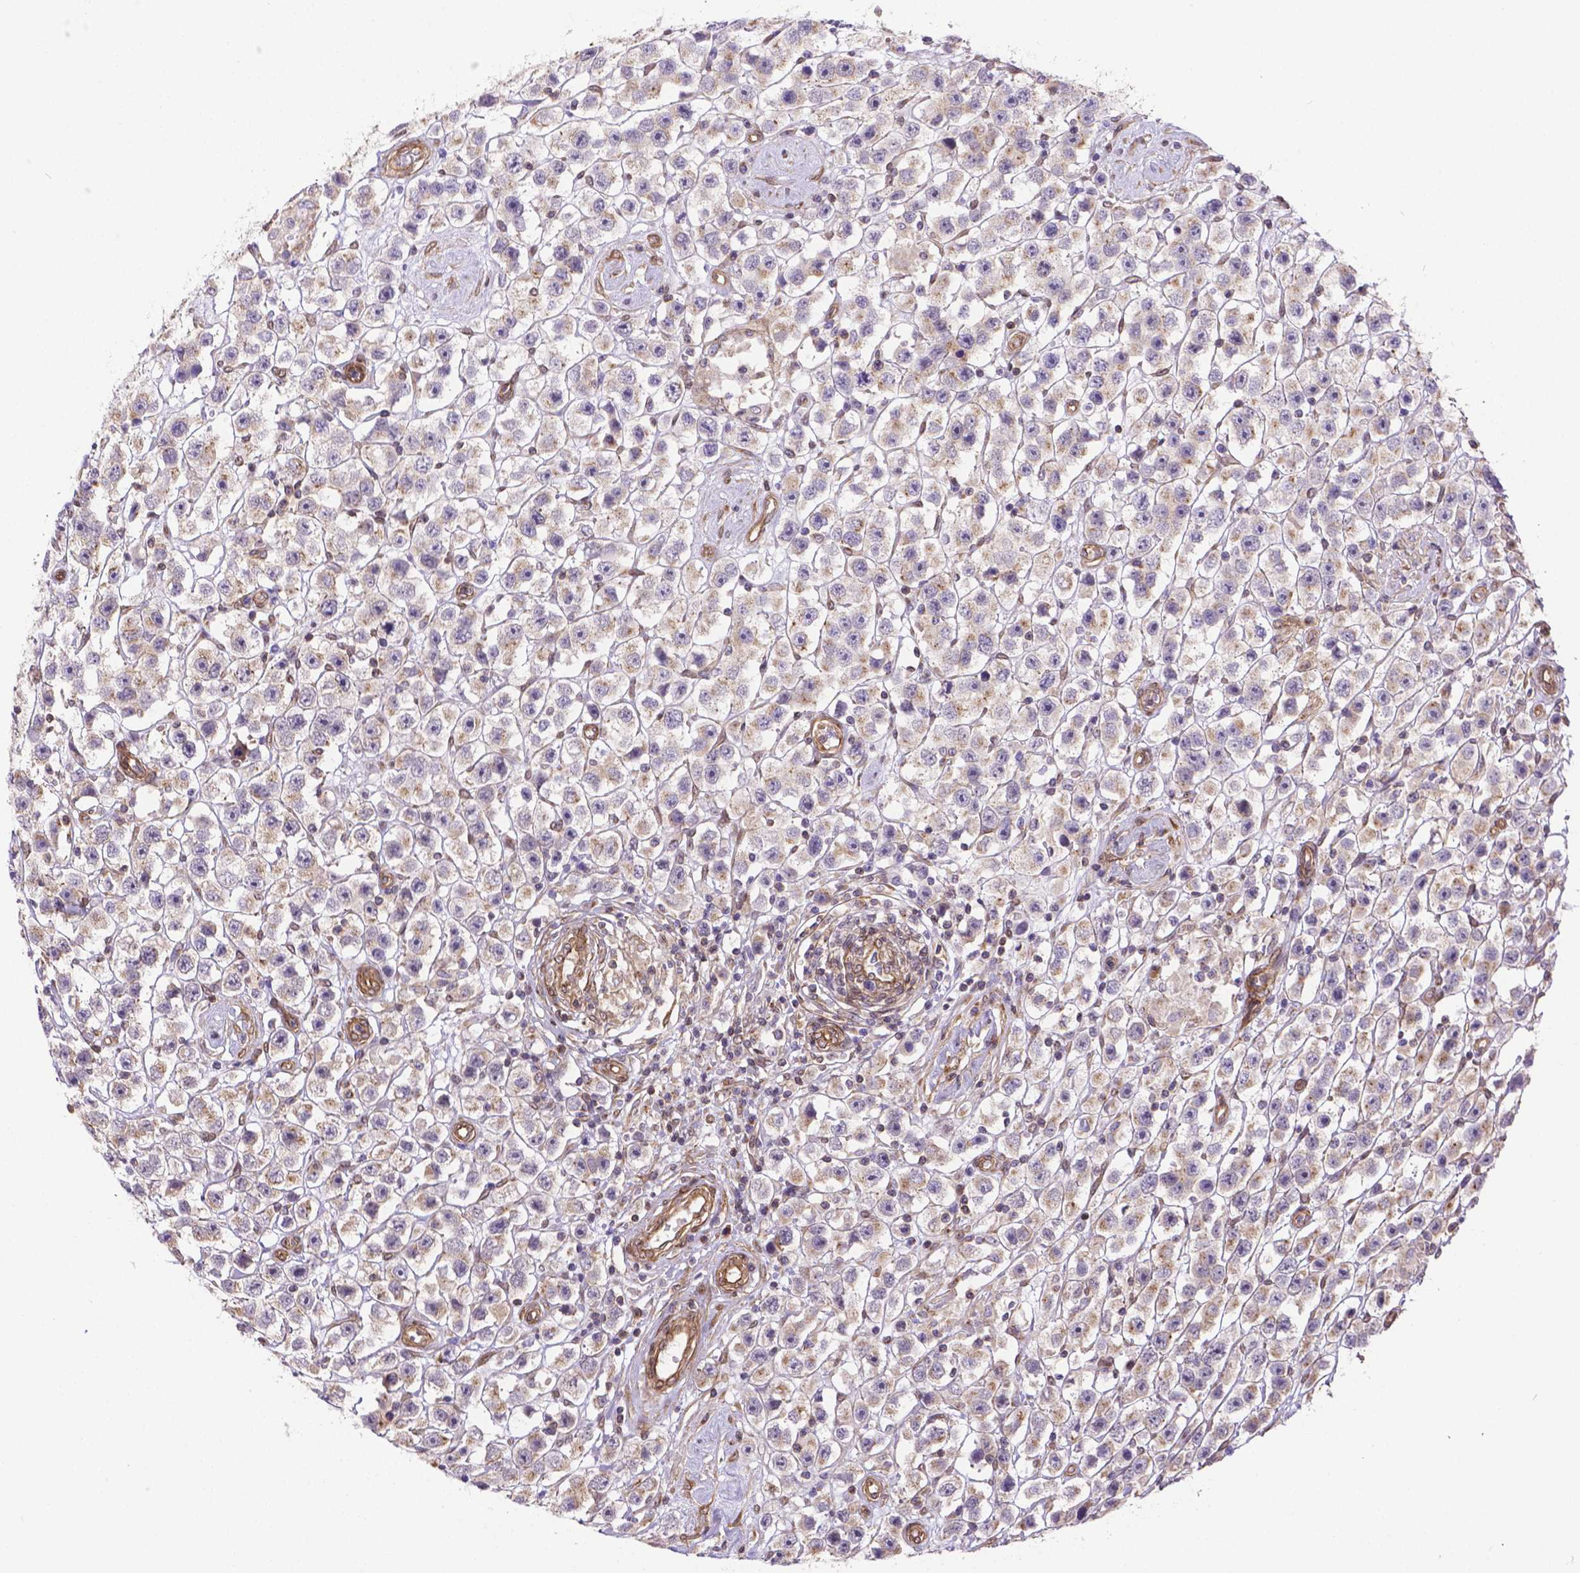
{"staining": {"intensity": "weak", "quantity": ">75%", "location": "cytoplasmic/membranous"}, "tissue": "testis cancer", "cell_type": "Tumor cells", "image_type": "cancer", "snomed": [{"axis": "morphology", "description": "Seminoma, NOS"}, {"axis": "topography", "description": "Testis"}], "caption": "Protein expression analysis of testis cancer shows weak cytoplasmic/membranous staining in about >75% of tumor cells.", "gene": "YAP1", "patient": {"sex": "male", "age": 45}}